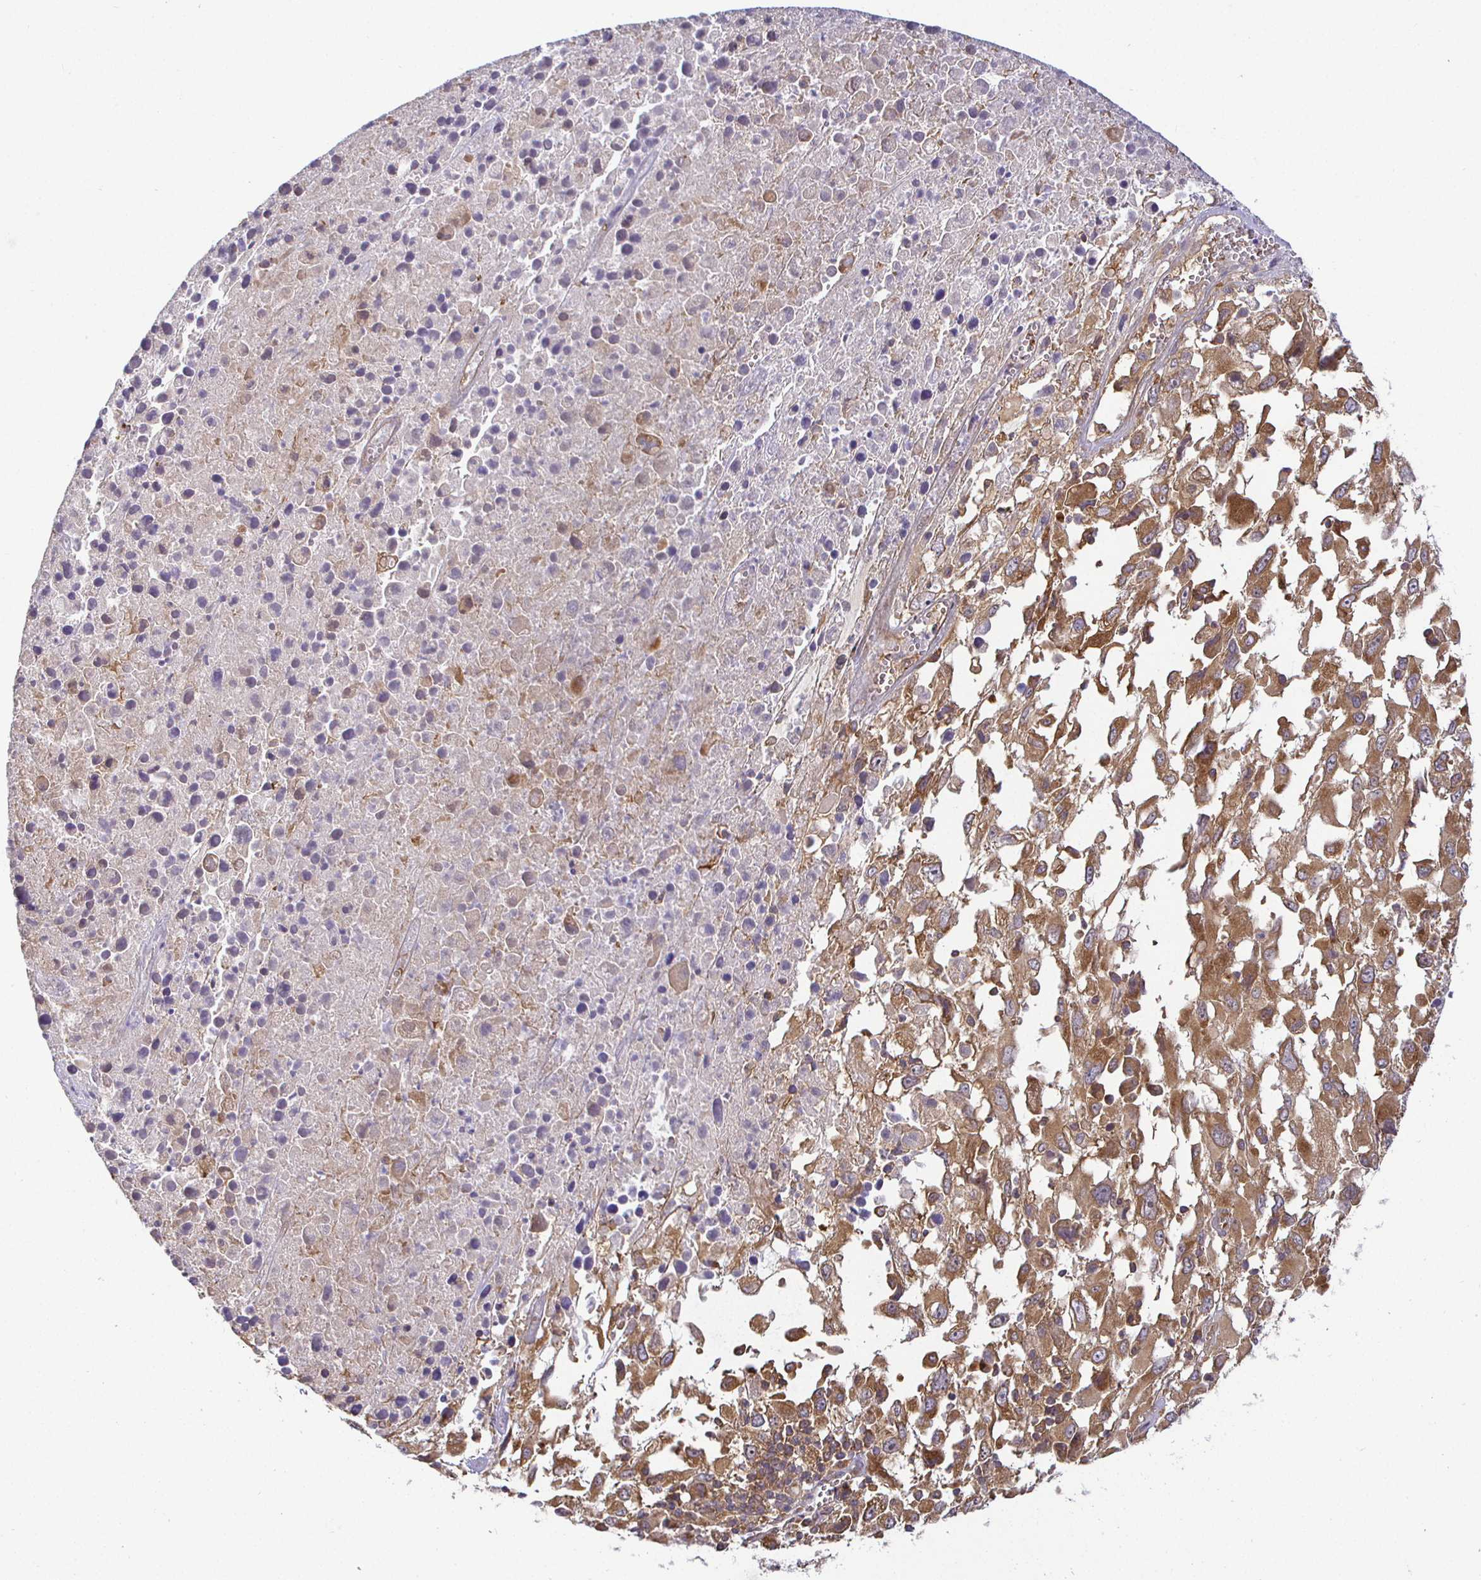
{"staining": {"intensity": "moderate", "quantity": ">75%", "location": "cytoplasmic/membranous"}, "tissue": "melanoma", "cell_type": "Tumor cells", "image_type": "cancer", "snomed": [{"axis": "morphology", "description": "Malignant melanoma, Metastatic site"}, {"axis": "topography", "description": "Soft tissue"}], "caption": "There is medium levels of moderate cytoplasmic/membranous expression in tumor cells of malignant melanoma (metastatic site), as demonstrated by immunohistochemical staining (brown color).", "gene": "IRAK1", "patient": {"sex": "male", "age": 50}}